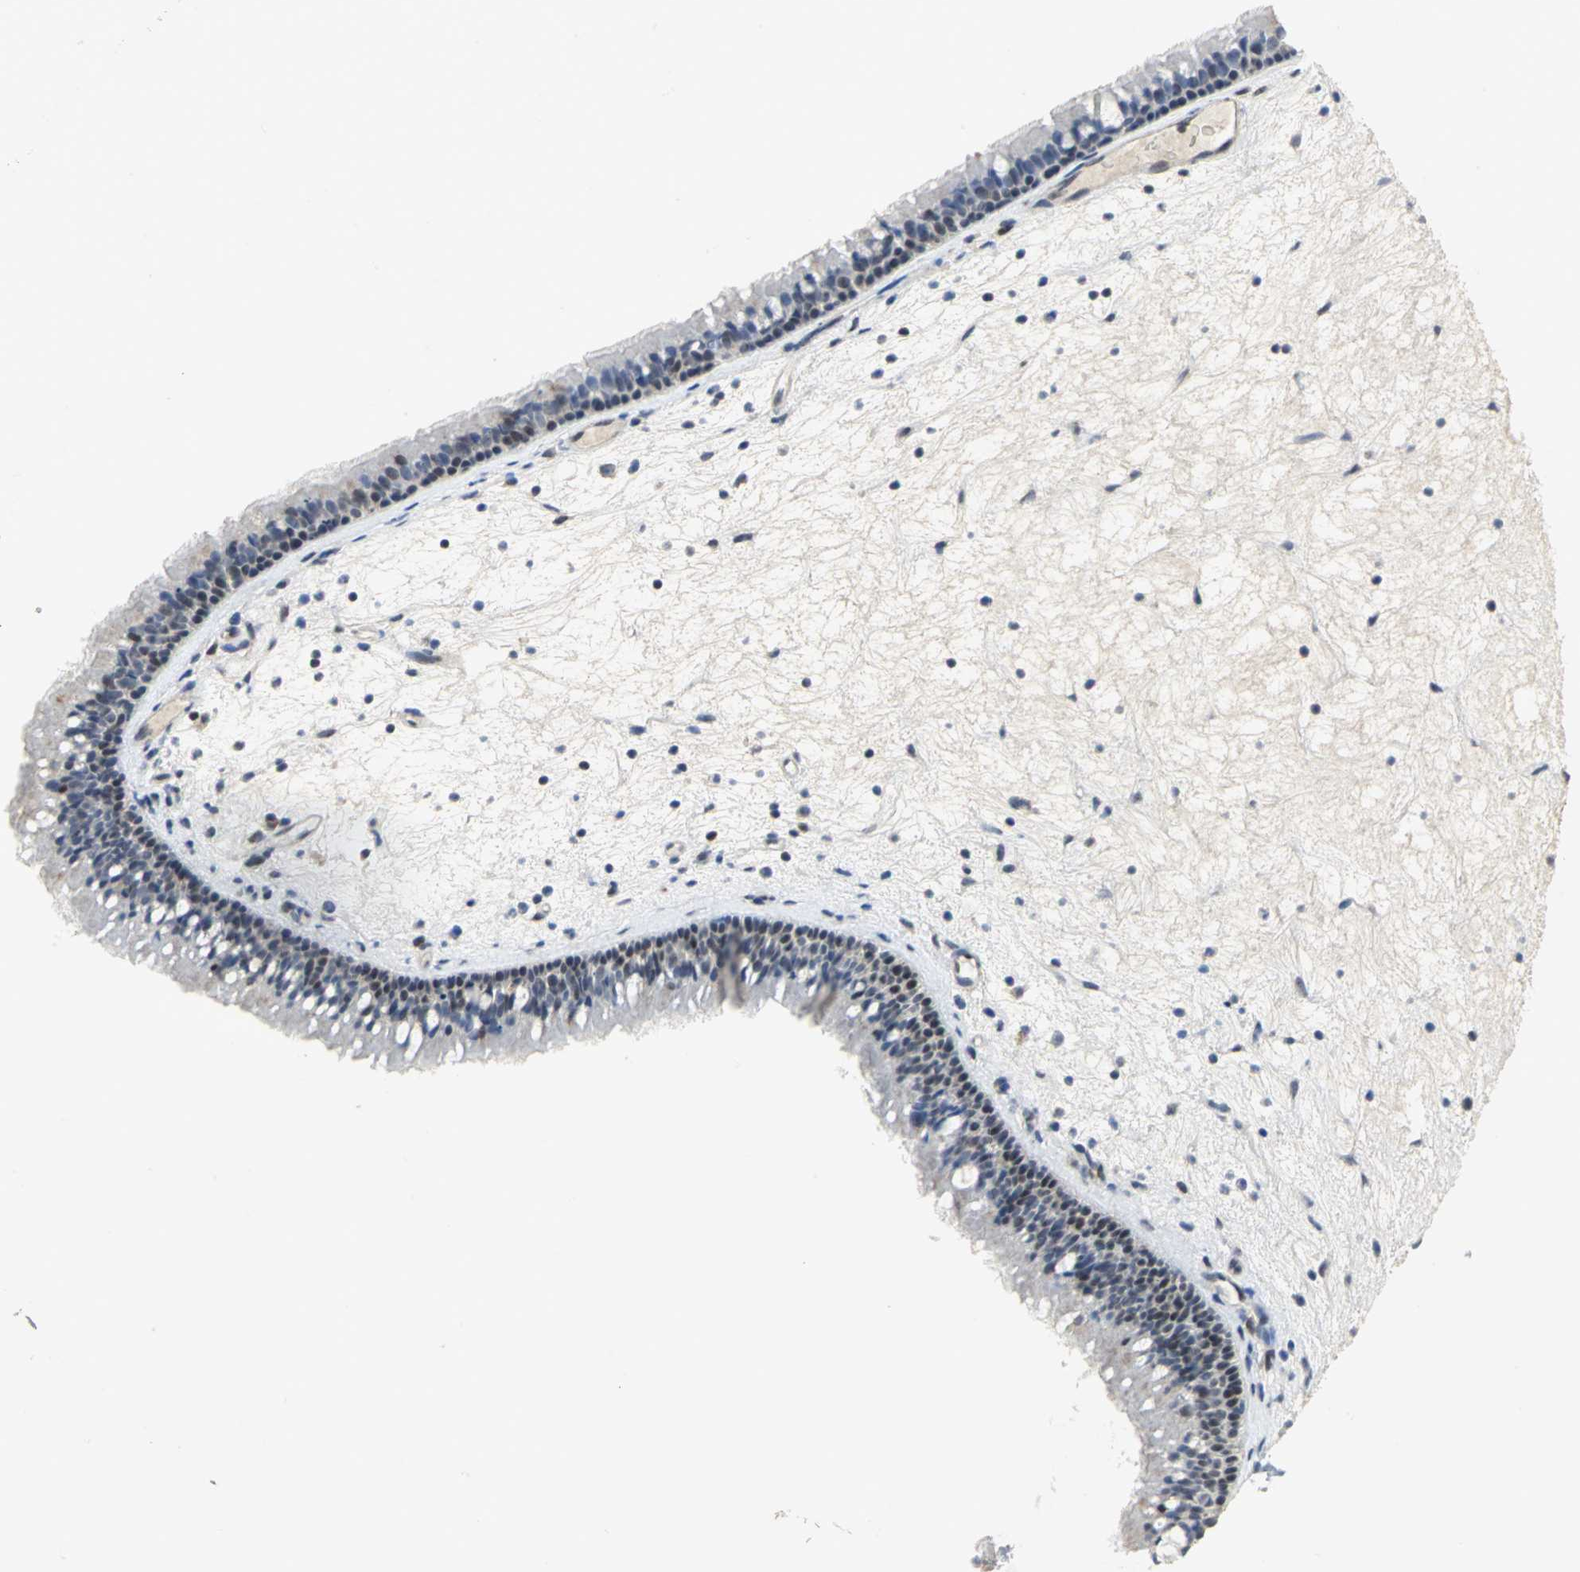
{"staining": {"intensity": "weak", "quantity": "25%-75%", "location": "nuclear"}, "tissue": "nasopharynx", "cell_type": "Respiratory epithelial cells", "image_type": "normal", "snomed": [{"axis": "morphology", "description": "Normal tissue, NOS"}, {"axis": "topography", "description": "Nasopharynx"}], "caption": "IHC image of normal nasopharynx: human nasopharynx stained using IHC displays low levels of weak protein expression localized specifically in the nuclear of respiratory epithelial cells, appearing as a nuclear brown color.", "gene": "PPIA", "patient": {"sex": "female", "age": 78}}